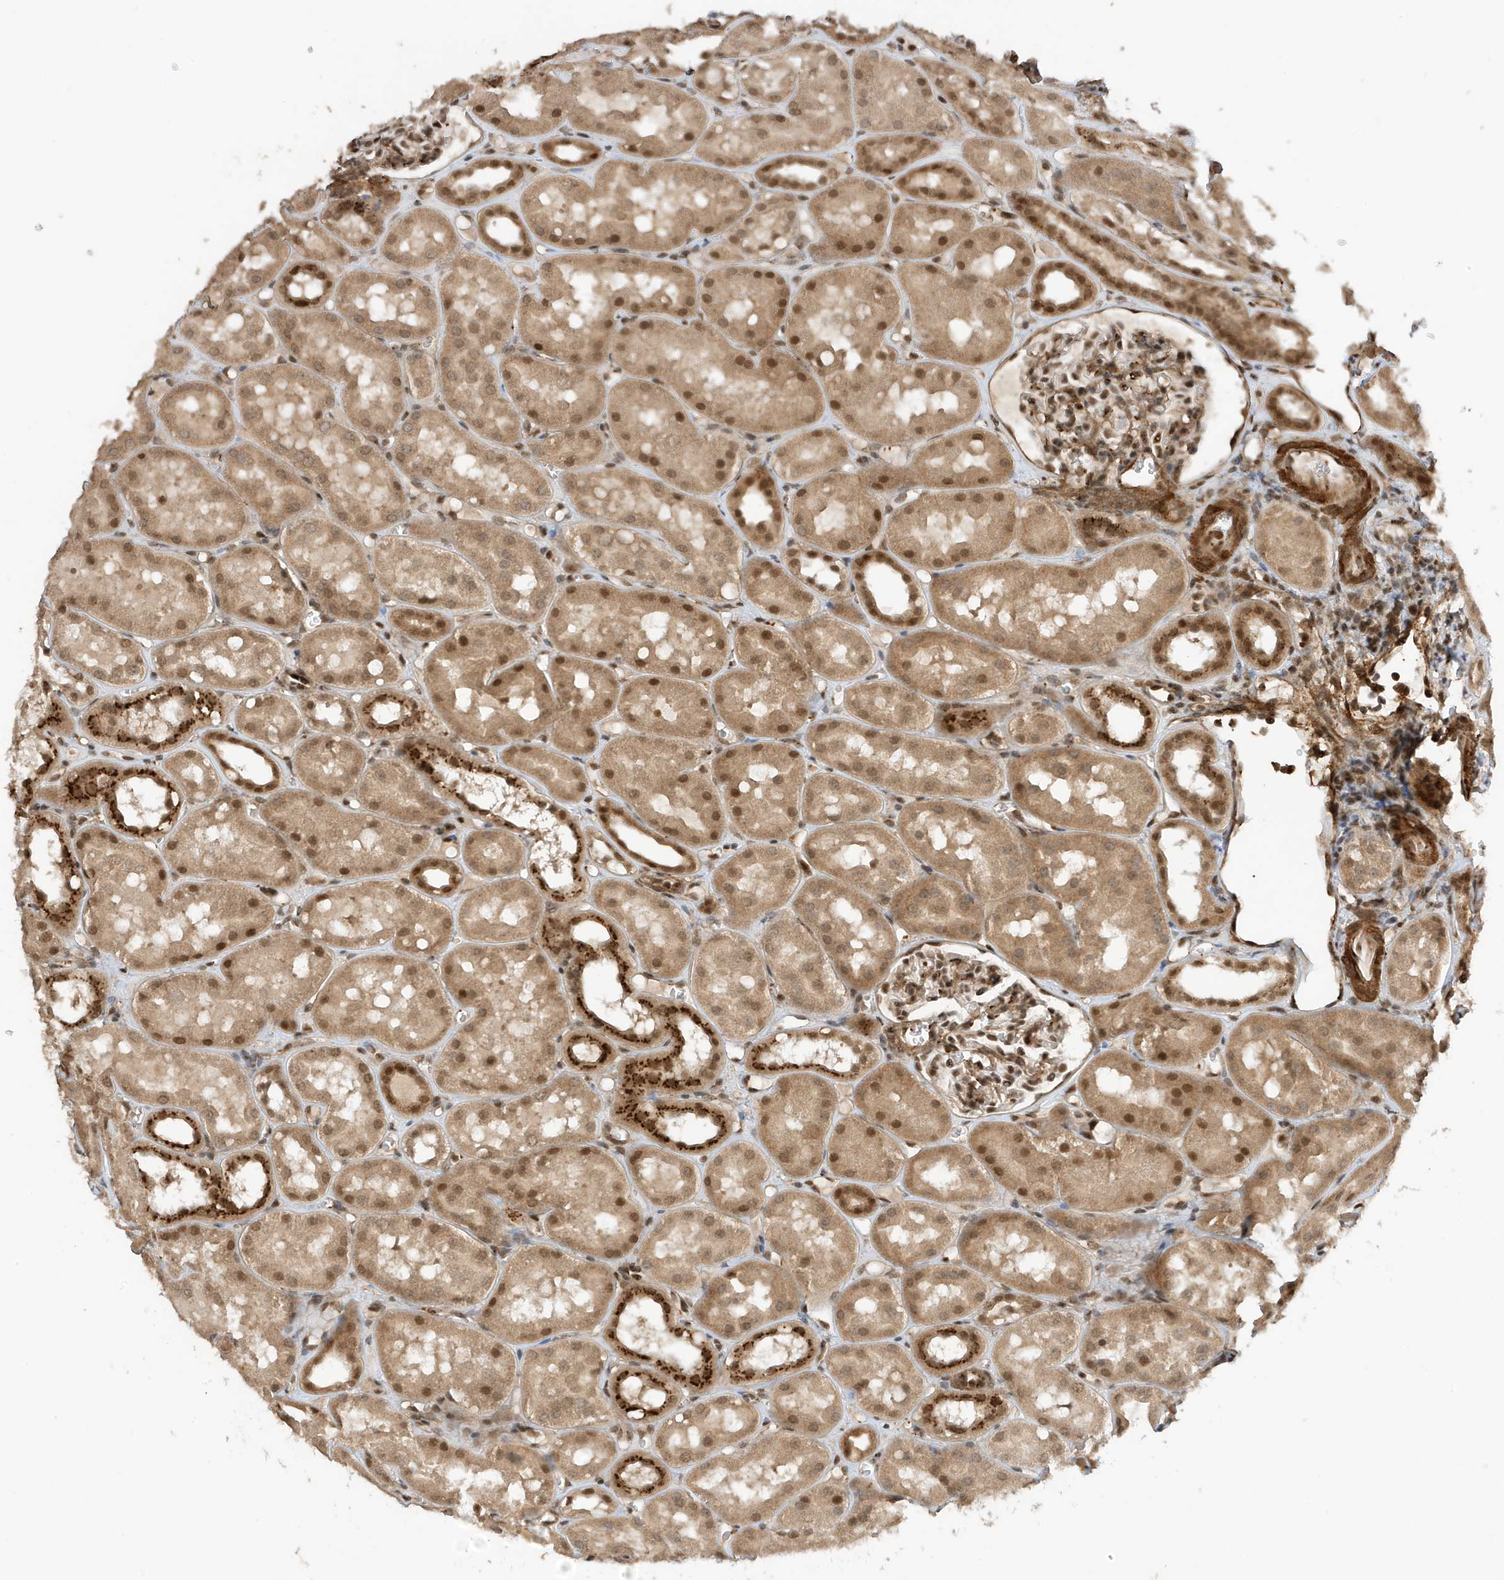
{"staining": {"intensity": "moderate", "quantity": ">75%", "location": "cytoplasmic/membranous,nuclear"}, "tissue": "kidney", "cell_type": "Cells in glomeruli", "image_type": "normal", "snomed": [{"axis": "morphology", "description": "Normal tissue, NOS"}, {"axis": "topography", "description": "Kidney"}], "caption": "DAB (3,3'-diaminobenzidine) immunohistochemical staining of unremarkable human kidney reveals moderate cytoplasmic/membranous,nuclear protein expression in approximately >75% of cells in glomeruli. The protein is shown in brown color, while the nuclei are stained blue.", "gene": "MAST3", "patient": {"sex": "male", "age": 16}}